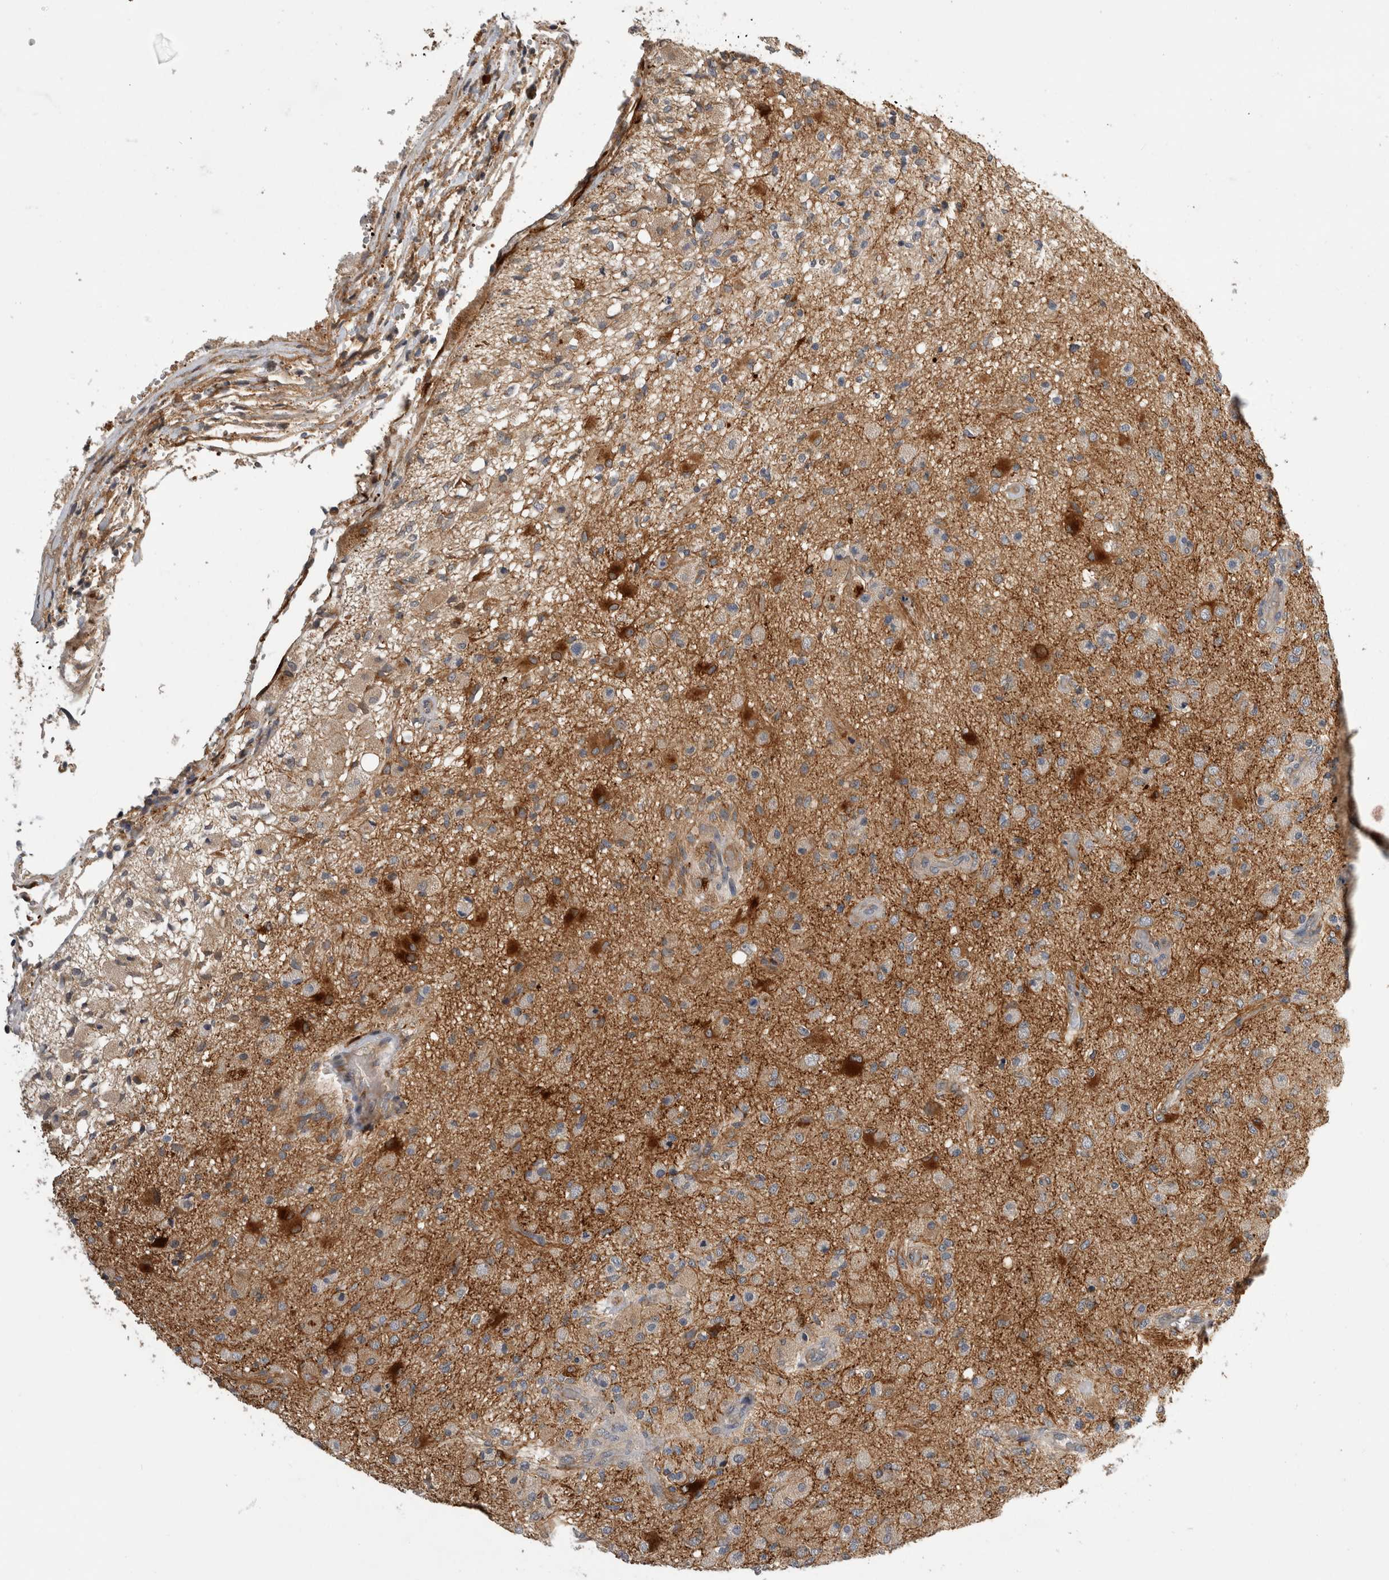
{"staining": {"intensity": "moderate", "quantity": "<25%", "location": "cytoplasmic/membranous"}, "tissue": "glioma", "cell_type": "Tumor cells", "image_type": "cancer", "snomed": [{"axis": "morphology", "description": "Normal tissue, NOS"}, {"axis": "morphology", "description": "Glioma, malignant, High grade"}, {"axis": "topography", "description": "Cerebral cortex"}], "caption": "Tumor cells display low levels of moderate cytoplasmic/membranous expression in approximately <25% of cells in human malignant glioma (high-grade). Nuclei are stained in blue.", "gene": "APOL2", "patient": {"sex": "male", "age": 77}}